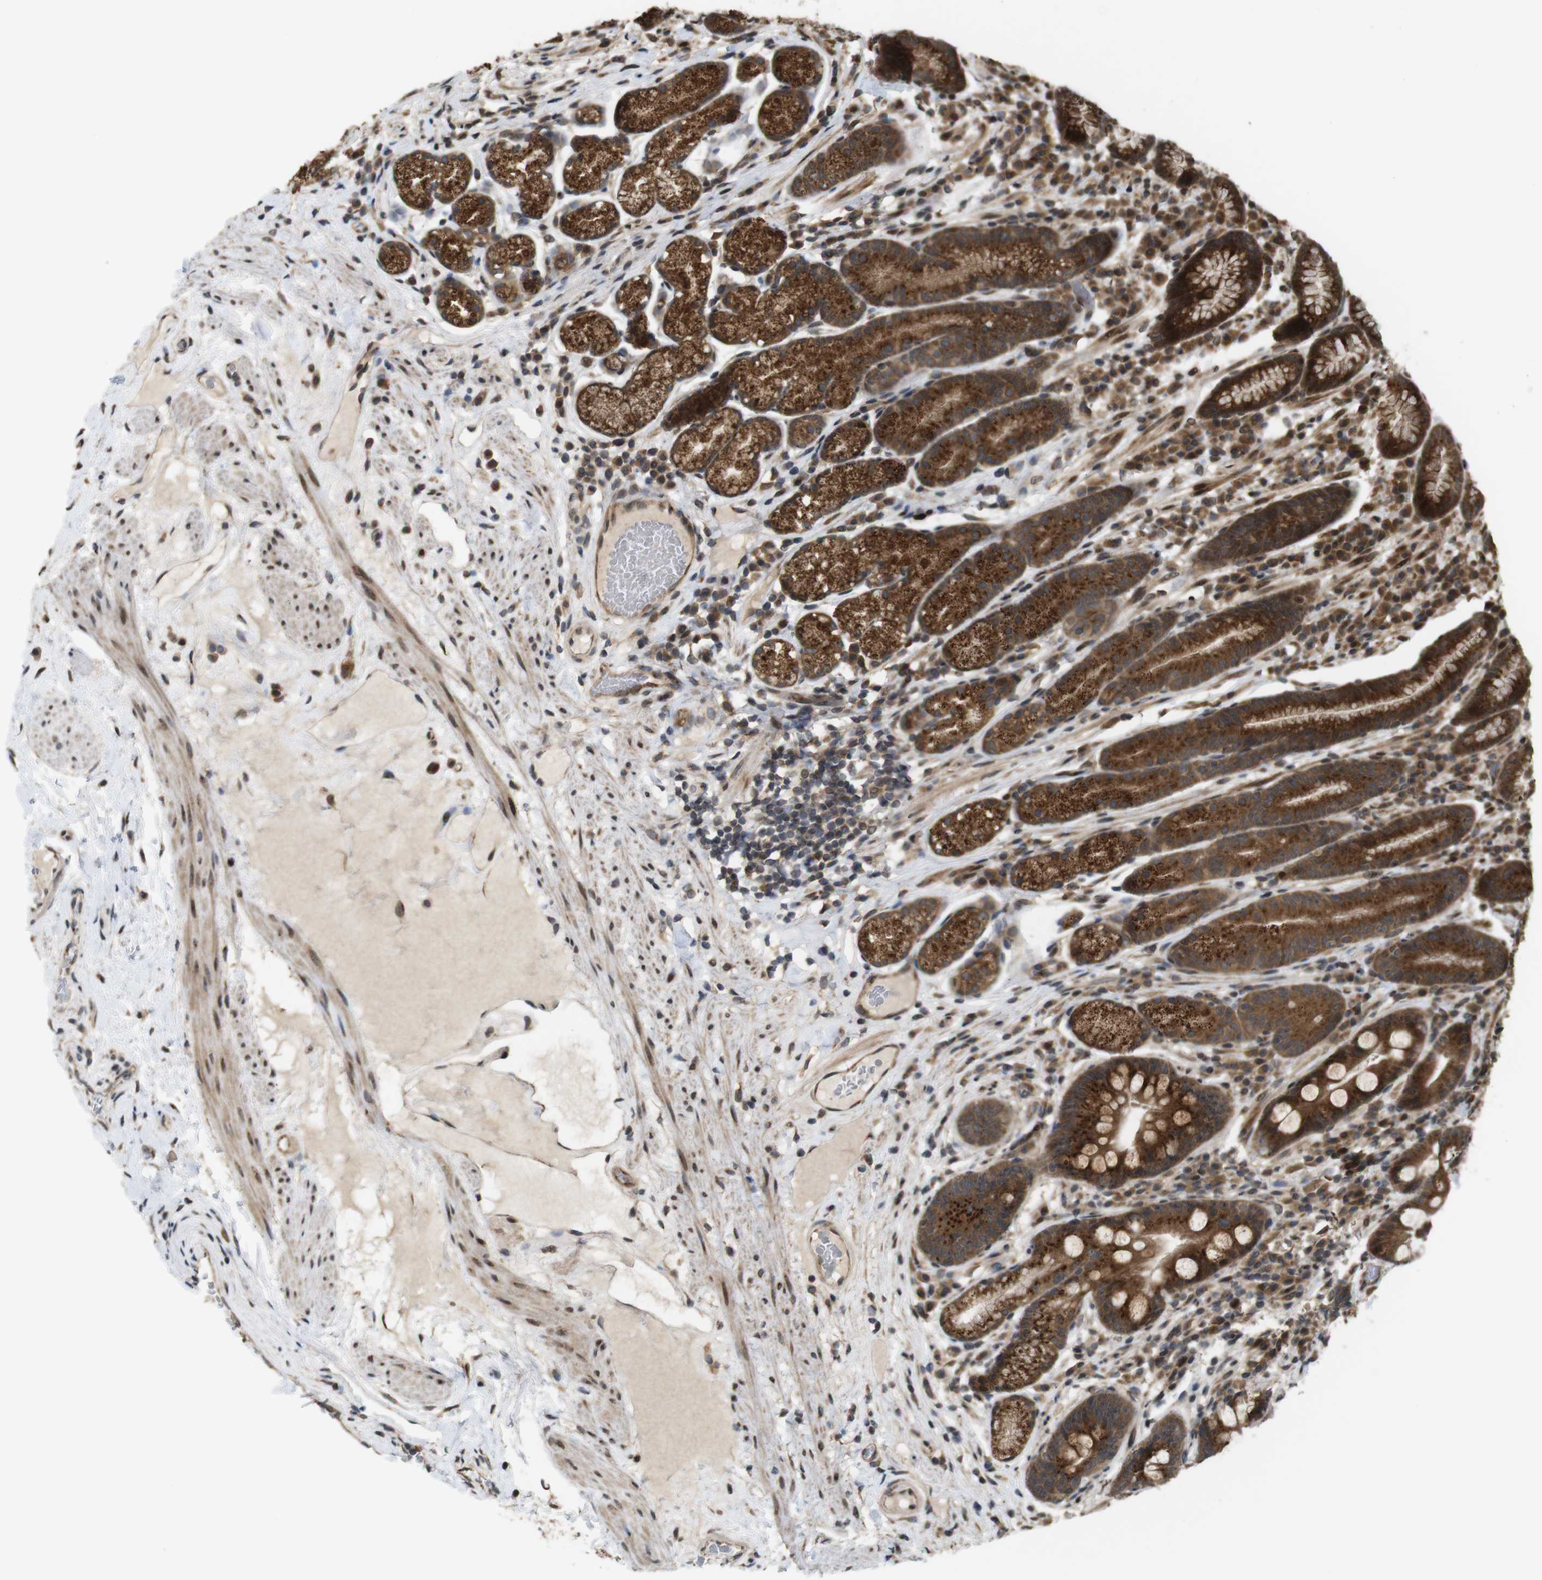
{"staining": {"intensity": "strong", "quantity": ">75%", "location": "cytoplasmic/membranous"}, "tissue": "stomach", "cell_type": "Glandular cells", "image_type": "normal", "snomed": [{"axis": "morphology", "description": "Normal tissue, NOS"}, {"axis": "topography", "description": "Stomach, lower"}], "caption": "Immunohistochemical staining of unremarkable human stomach displays strong cytoplasmic/membranous protein staining in approximately >75% of glandular cells. The staining was performed using DAB, with brown indicating positive protein expression. Nuclei are stained blue with hematoxylin.", "gene": "EFCAB14", "patient": {"sex": "male", "age": 52}}